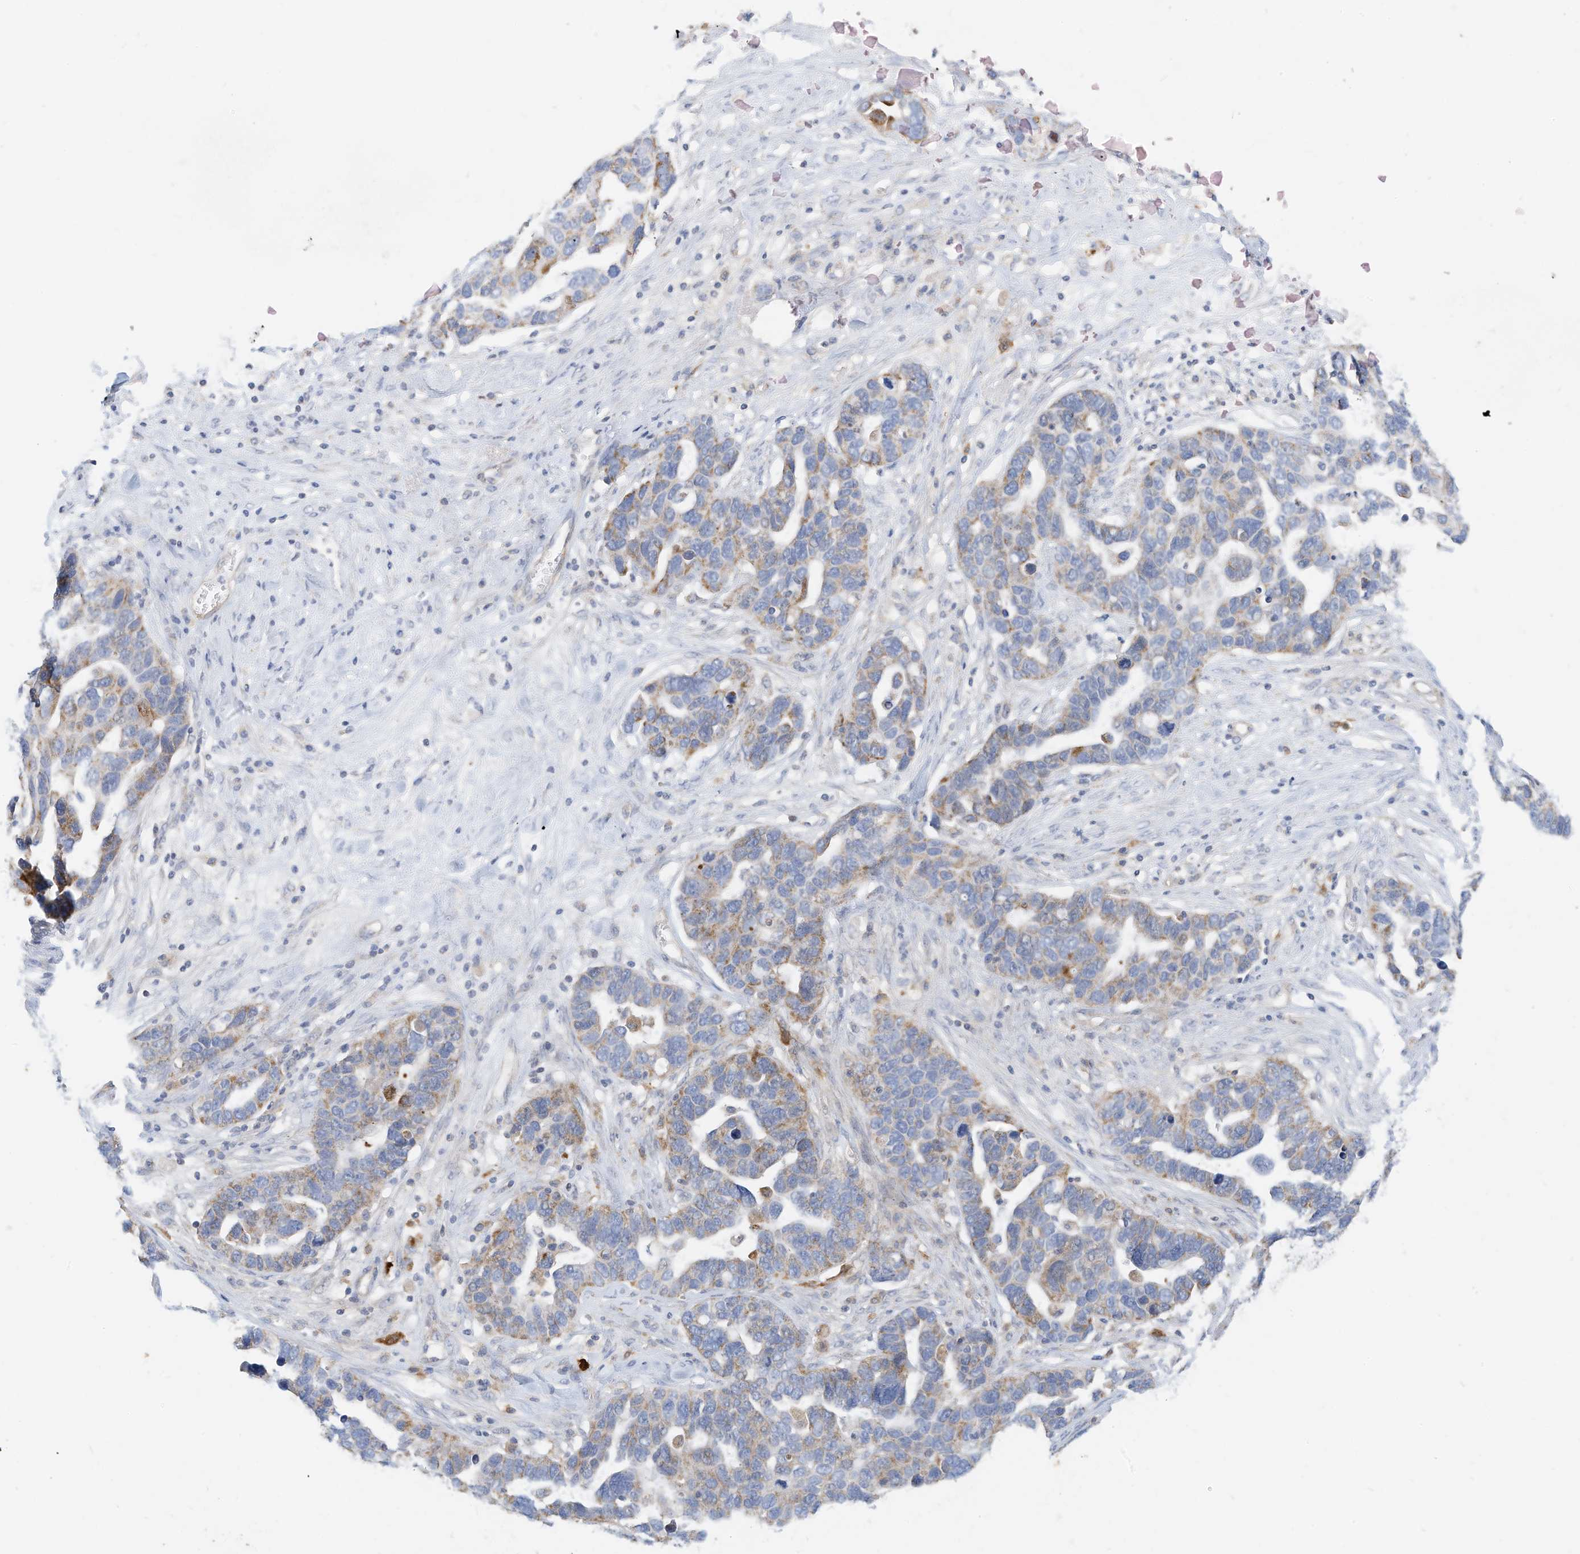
{"staining": {"intensity": "weak", "quantity": "25%-75%", "location": "cytoplasmic/membranous"}, "tissue": "ovarian cancer", "cell_type": "Tumor cells", "image_type": "cancer", "snomed": [{"axis": "morphology", "description": "Cystadenocarcinoma, serous, NOS"}, {"axis": "topography", "description": "Ovary"}], "caption": "Ovarian cancer was stained to show a protein in brown. There is low levels of weak cytoplasmic/membranous staining in approximately 25%-75% of tumor cells.", "gene": "RHOH", "patient": {"sex": "female", "age": 54}}